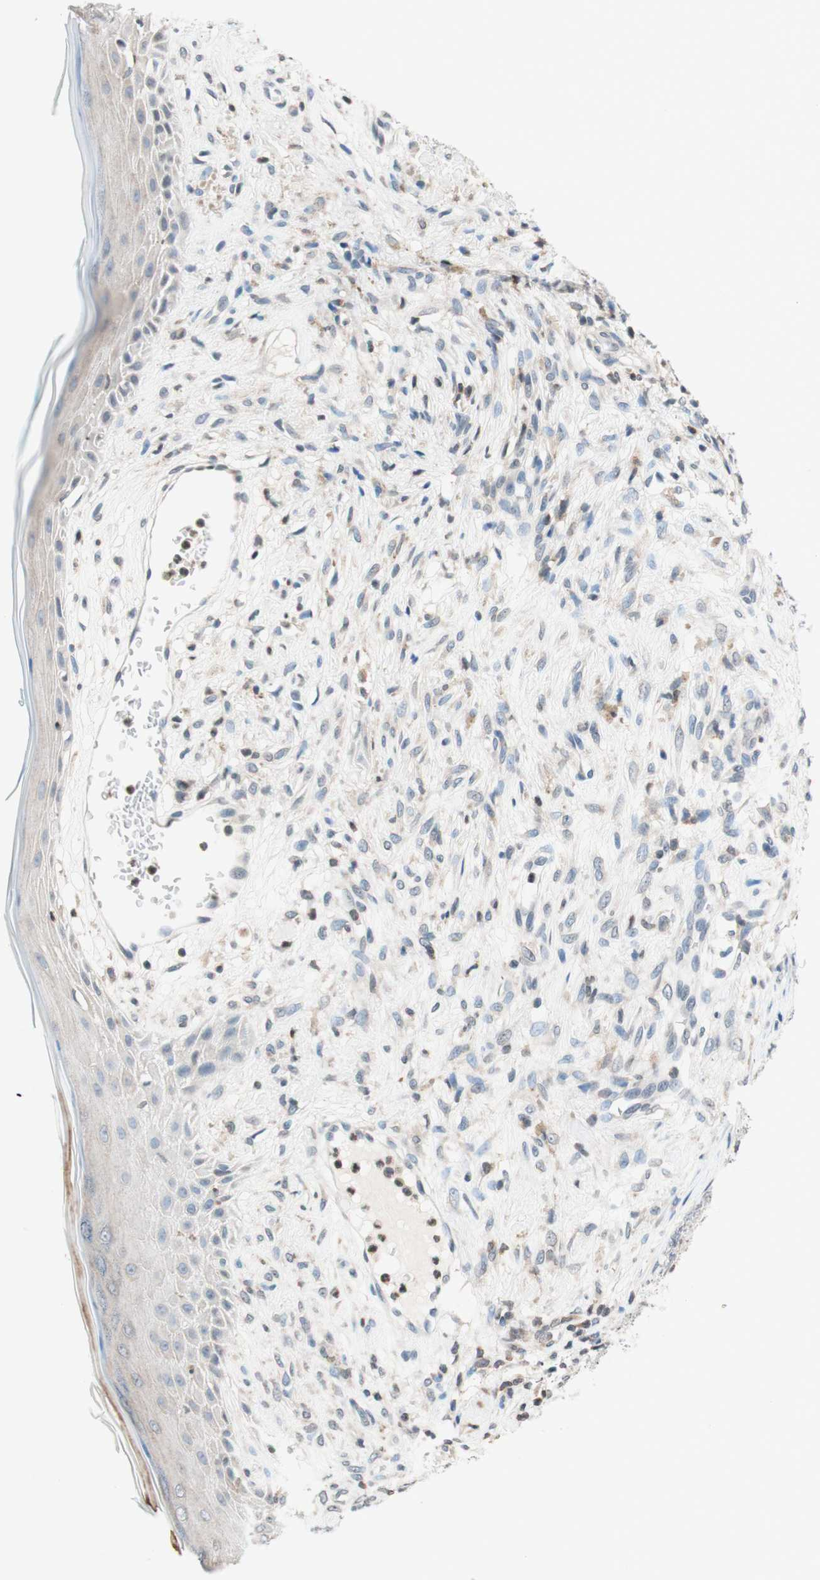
{"staining": {"intensity": "negative", "quantity": "none", "location": "none"}, "tissue": "skin cancer", "cell_type": "Tumor cells", "image_type": "cancer", "snomed": [{"axis": "morphology", "description": "Basal cell carcinoma"}, {"axis": "topography", "description": "Skin"}], "caption": "IHC of human skin cancer reveals no expression in tumor cells.", "gene": "WIPF1", "patient": {"sex": "female", "age": 84}}